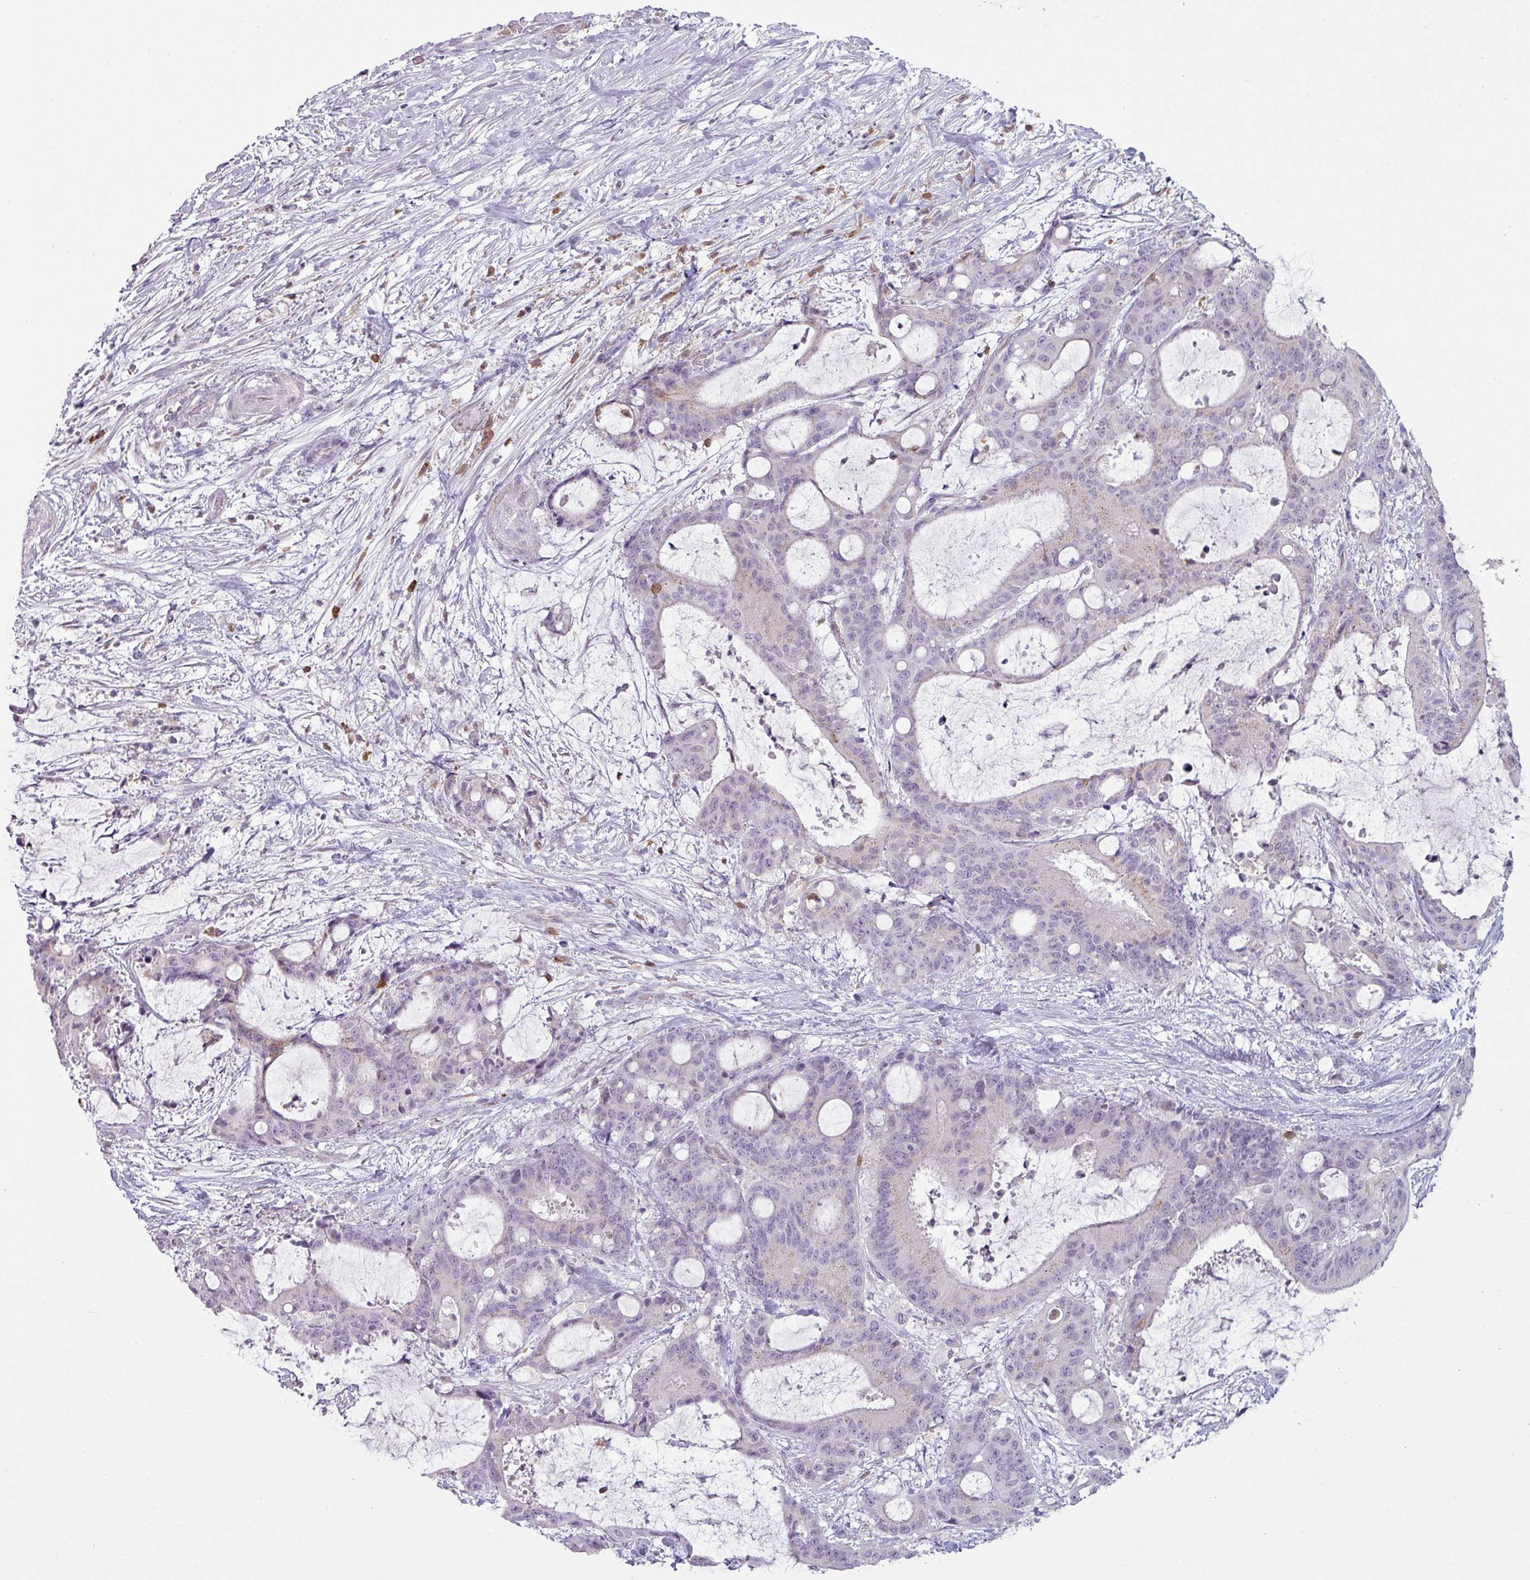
{"staining": {"intensity": "negative", "quantity": "none", "location": "none"}, "tissue": "liver cancer", "cell_type": "Tumor cells", "image_type": "cancer", "snomed": [{"axis": "morphology", "description": "Normal tissue, NOS"}, {"axis": "morphology", "description": "Cholangiocarcinoma"}, {"axis": "topography", "description": "Liver"}, {"axis": "topography", "description": "Peripheral nerve tissue"}], "caption": "An immunohistochemistry image of liver cancer (cholangiocarcinoma) is shown. There is no staining in tumor cells of liver cancer (cholangiocarcinoma). (Stains: DAB (3,3'-diaminobenzidine) IHC with hematoxylin counter stain, Microscopy: brightfield microscopy at high magnification).", "gene": "MAGEC3", "patient": {"sex": "female", "age": 73}}